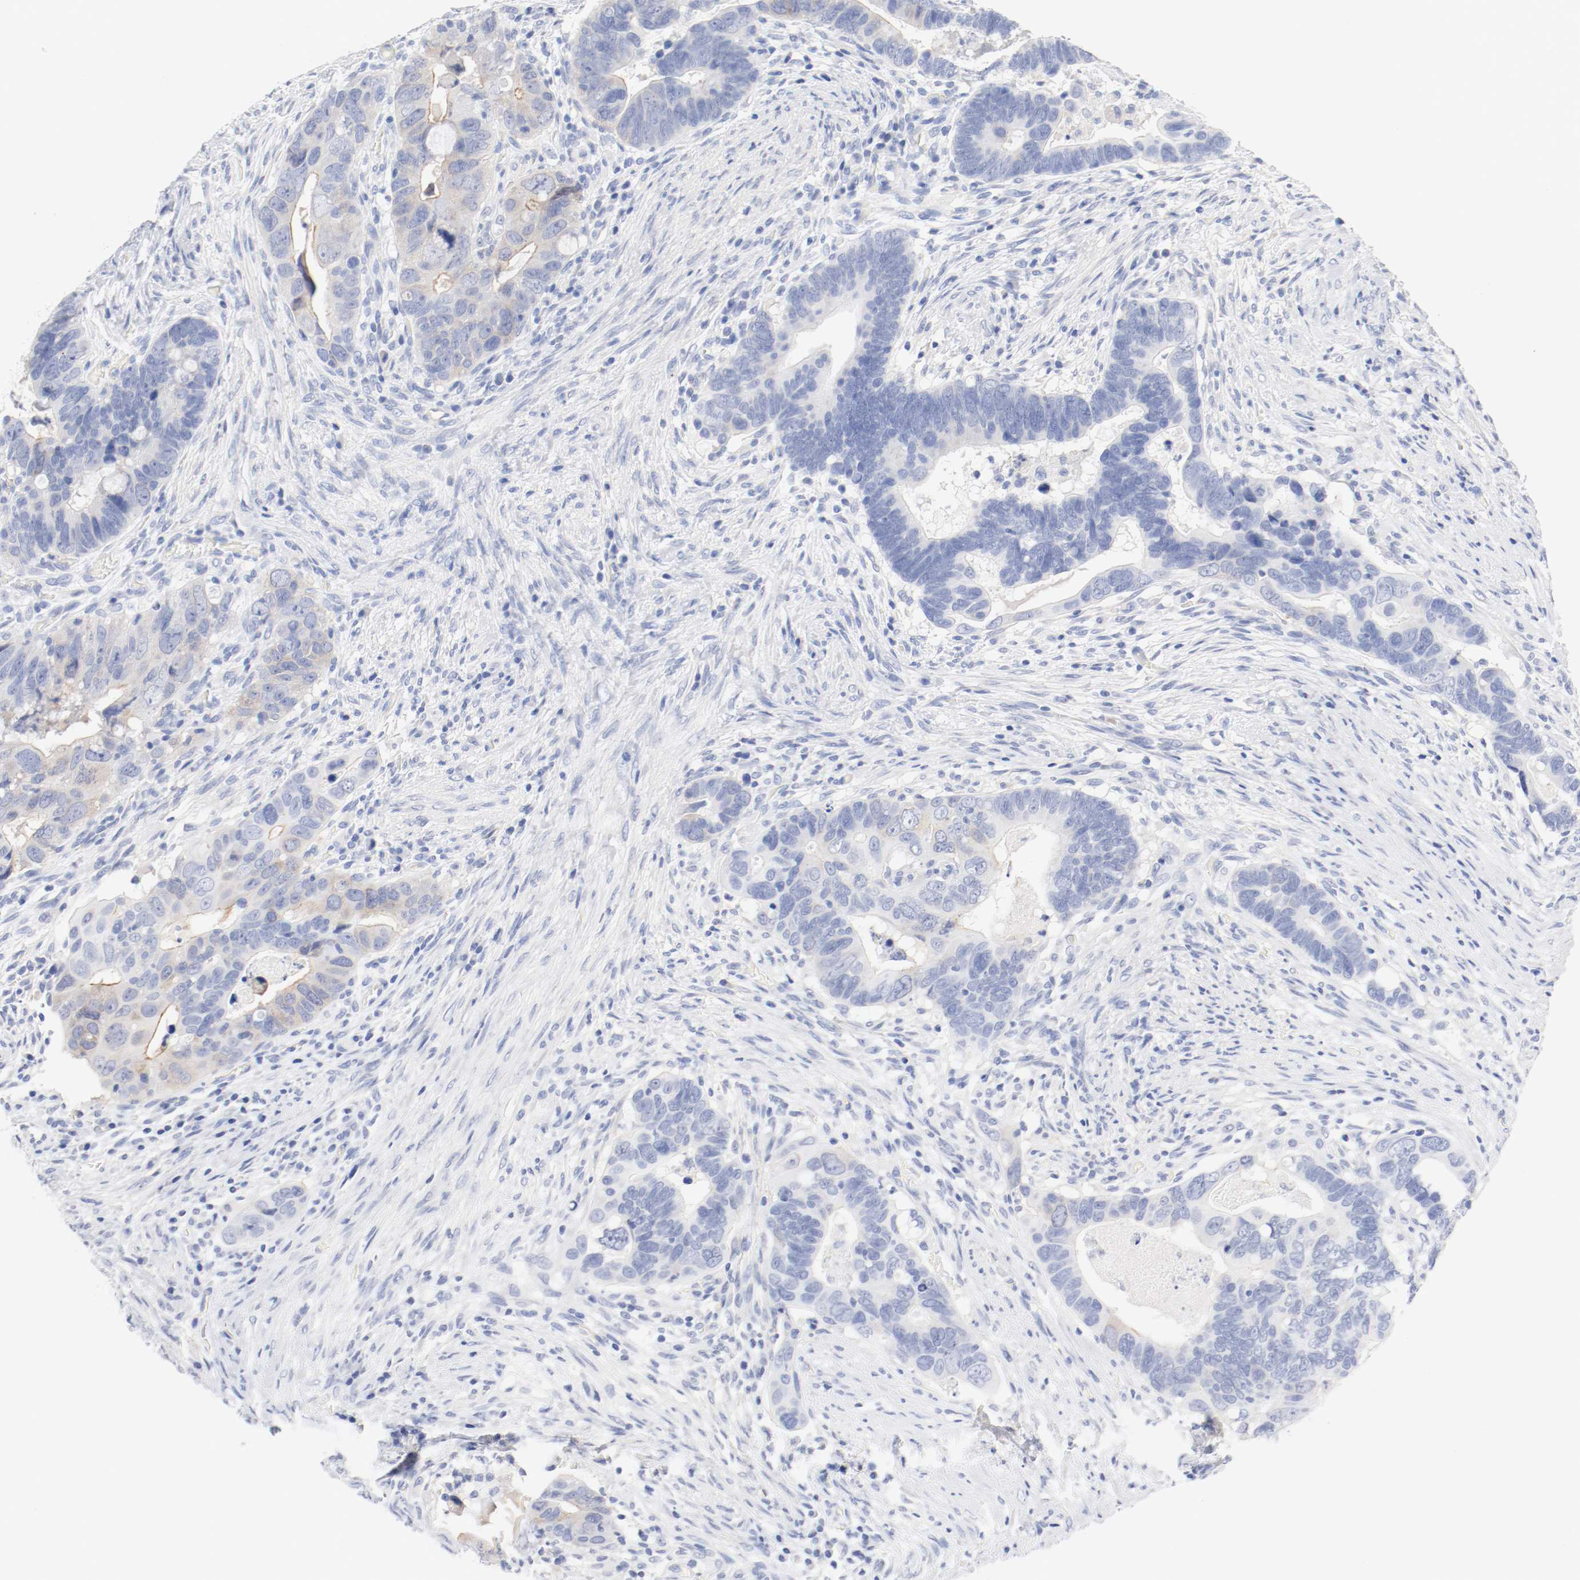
{"staining": {"intensity": "weak", "quantity": "<25%", "location": "cytoplasmic/membranous"}, "tissue": "colorectal cancer", "cell_type": "Tumor cells", "image_type": "cancer", "snomed": [{"axis": "morphology", "description": "Adenocarcinoma, NOS"}, {"axis": "topography", "description": "Rectum"}], "caption": "Tumor cells are negative for brown protein staining in colorectal cancer (adenocarcinoma).", "gene": "HOMER1", "patient": {"sex": "male", "age": 53}}